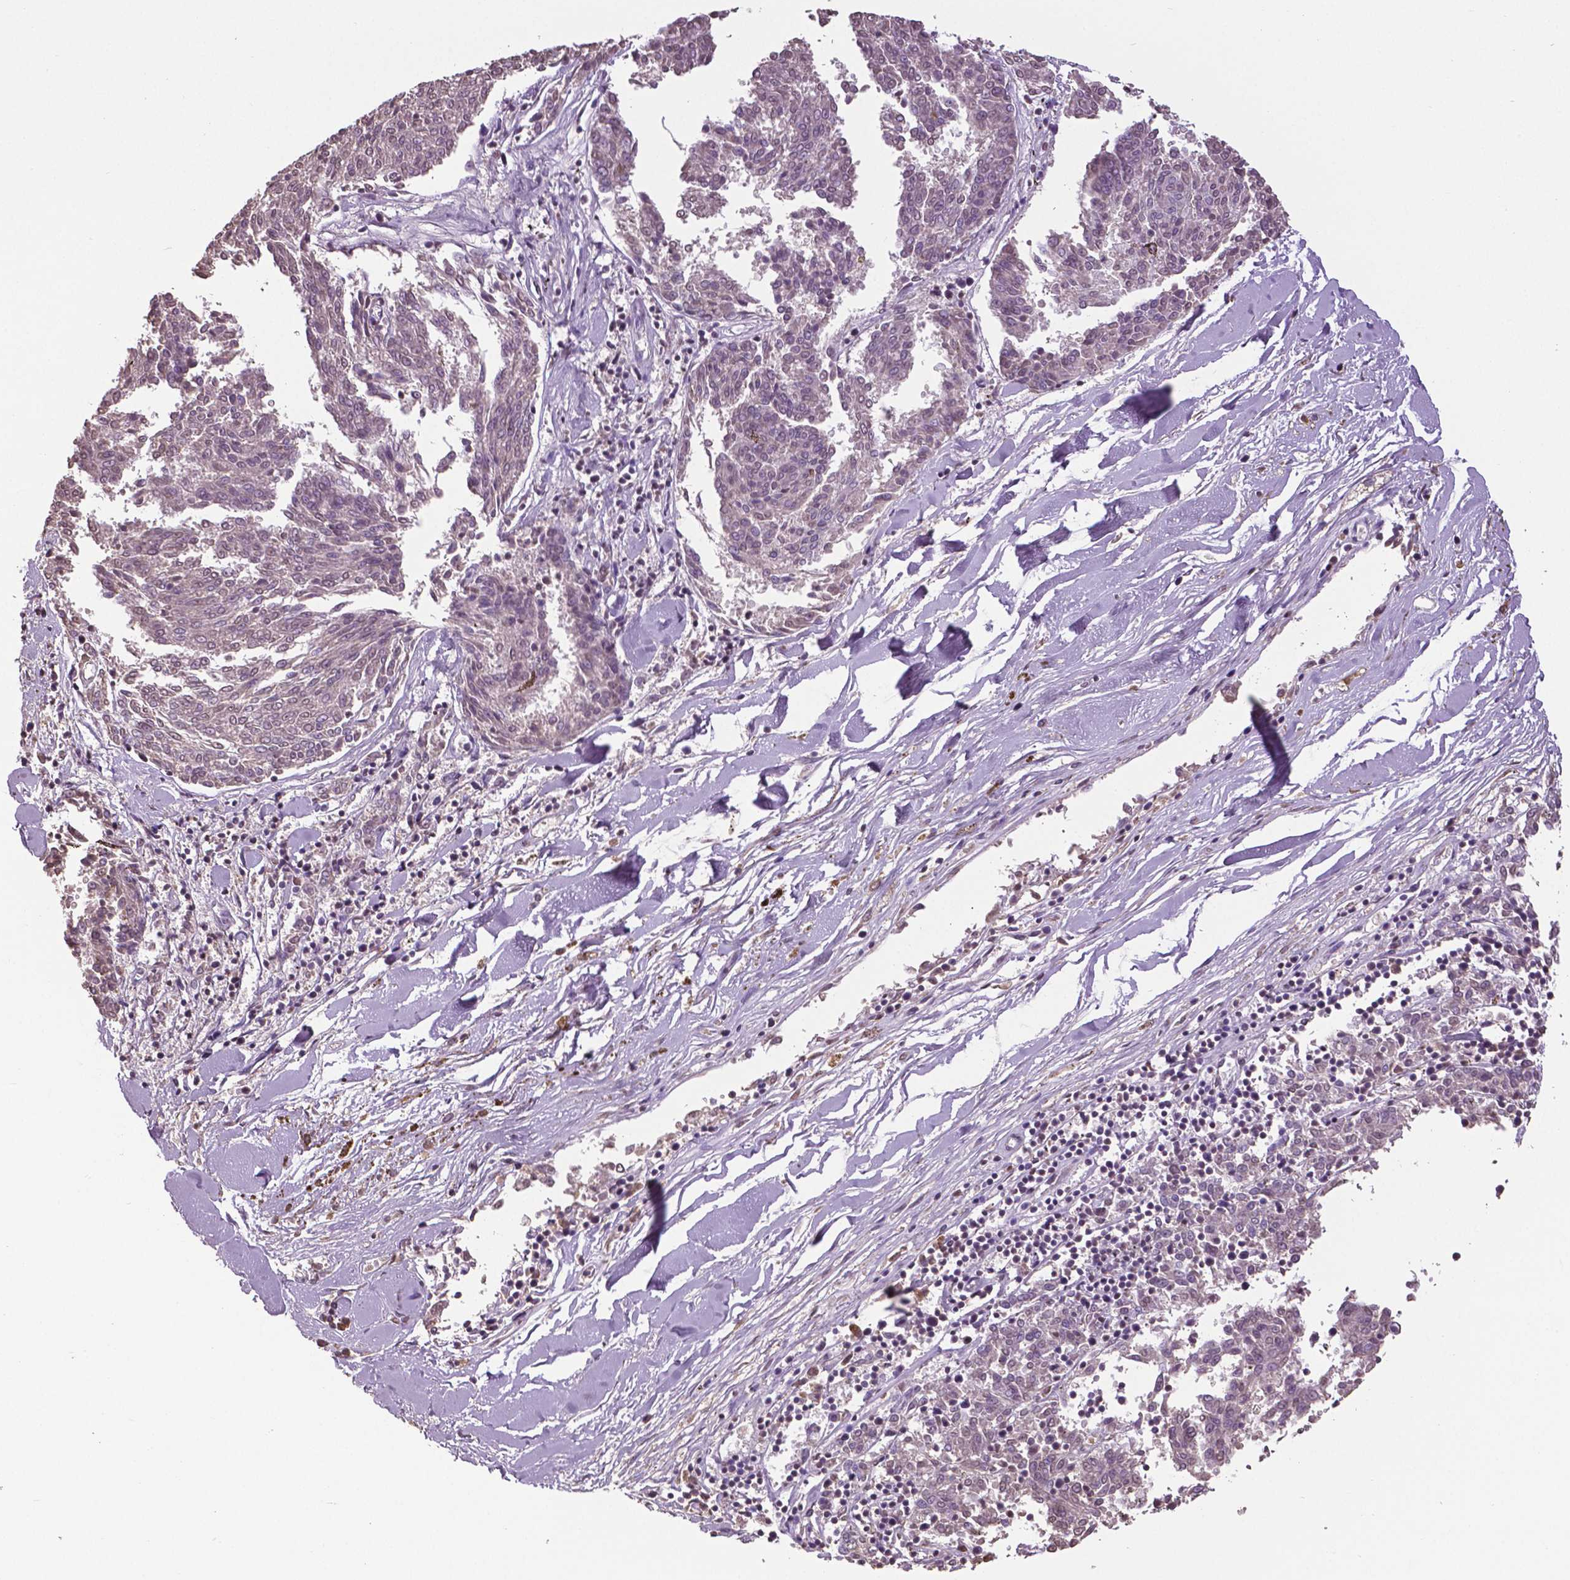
{"staining": {"intensity": "negative", "quantity": "none", "location": "none"}, "tissue": "melanoma", "cell_type": "Tumor cells", "image_type": "cancer", "snomed": [{"axis": "morphology", "description": "Malignant melanoma, NOS"}, {"axis": "topography", "description": "Skin"}], "caption": "Tumor cells show no significant protein expression in melanoma. (DAB IHC with hematoxylin counter stain).", "gene": "RUNX3", "patient": {"sex": "female", "age": 72}}